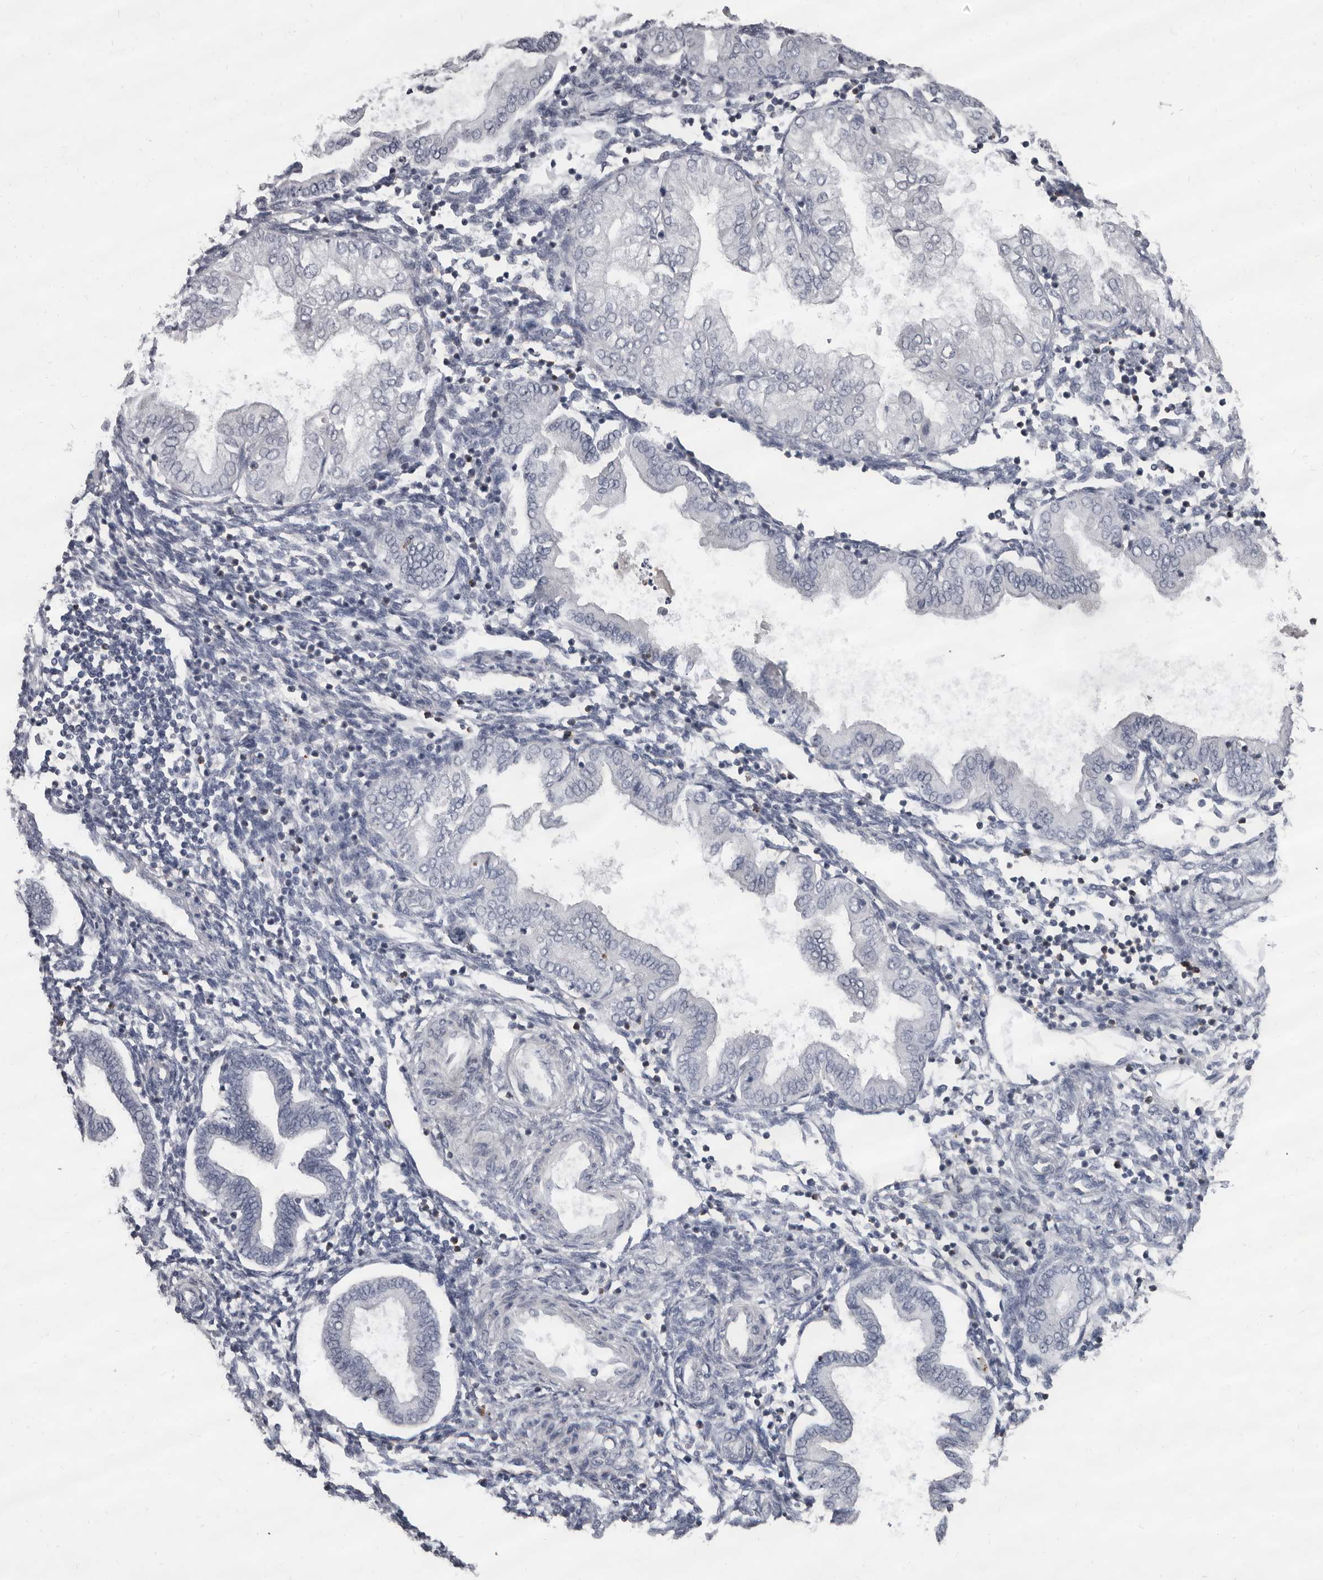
{"staining": {"intensity": "negative", "quantity": "none", "location": "none"}, "tissue": "endometrium", "cell_type": "Cells in endometrial stroma", "image_type": "normal", "snomed": [{"axis": "morphology", "description": "Normal tissue, NOS"}, {"axis": "topography", "description": "Endometrium"}], "caption": "High magnification brightfield microscopy of normal endometrium stained with DAB (3,3'-diaminobenzidine) (brown) and counterstained with hematoxylin (blue): cells in endometrial stroma show no significant expression. (DAB (3,3'-diaminobenzidine) immunohistochemistry, high magnification).", "gene": "GZMH", "patient": {"sex": "female", "age": 53}}